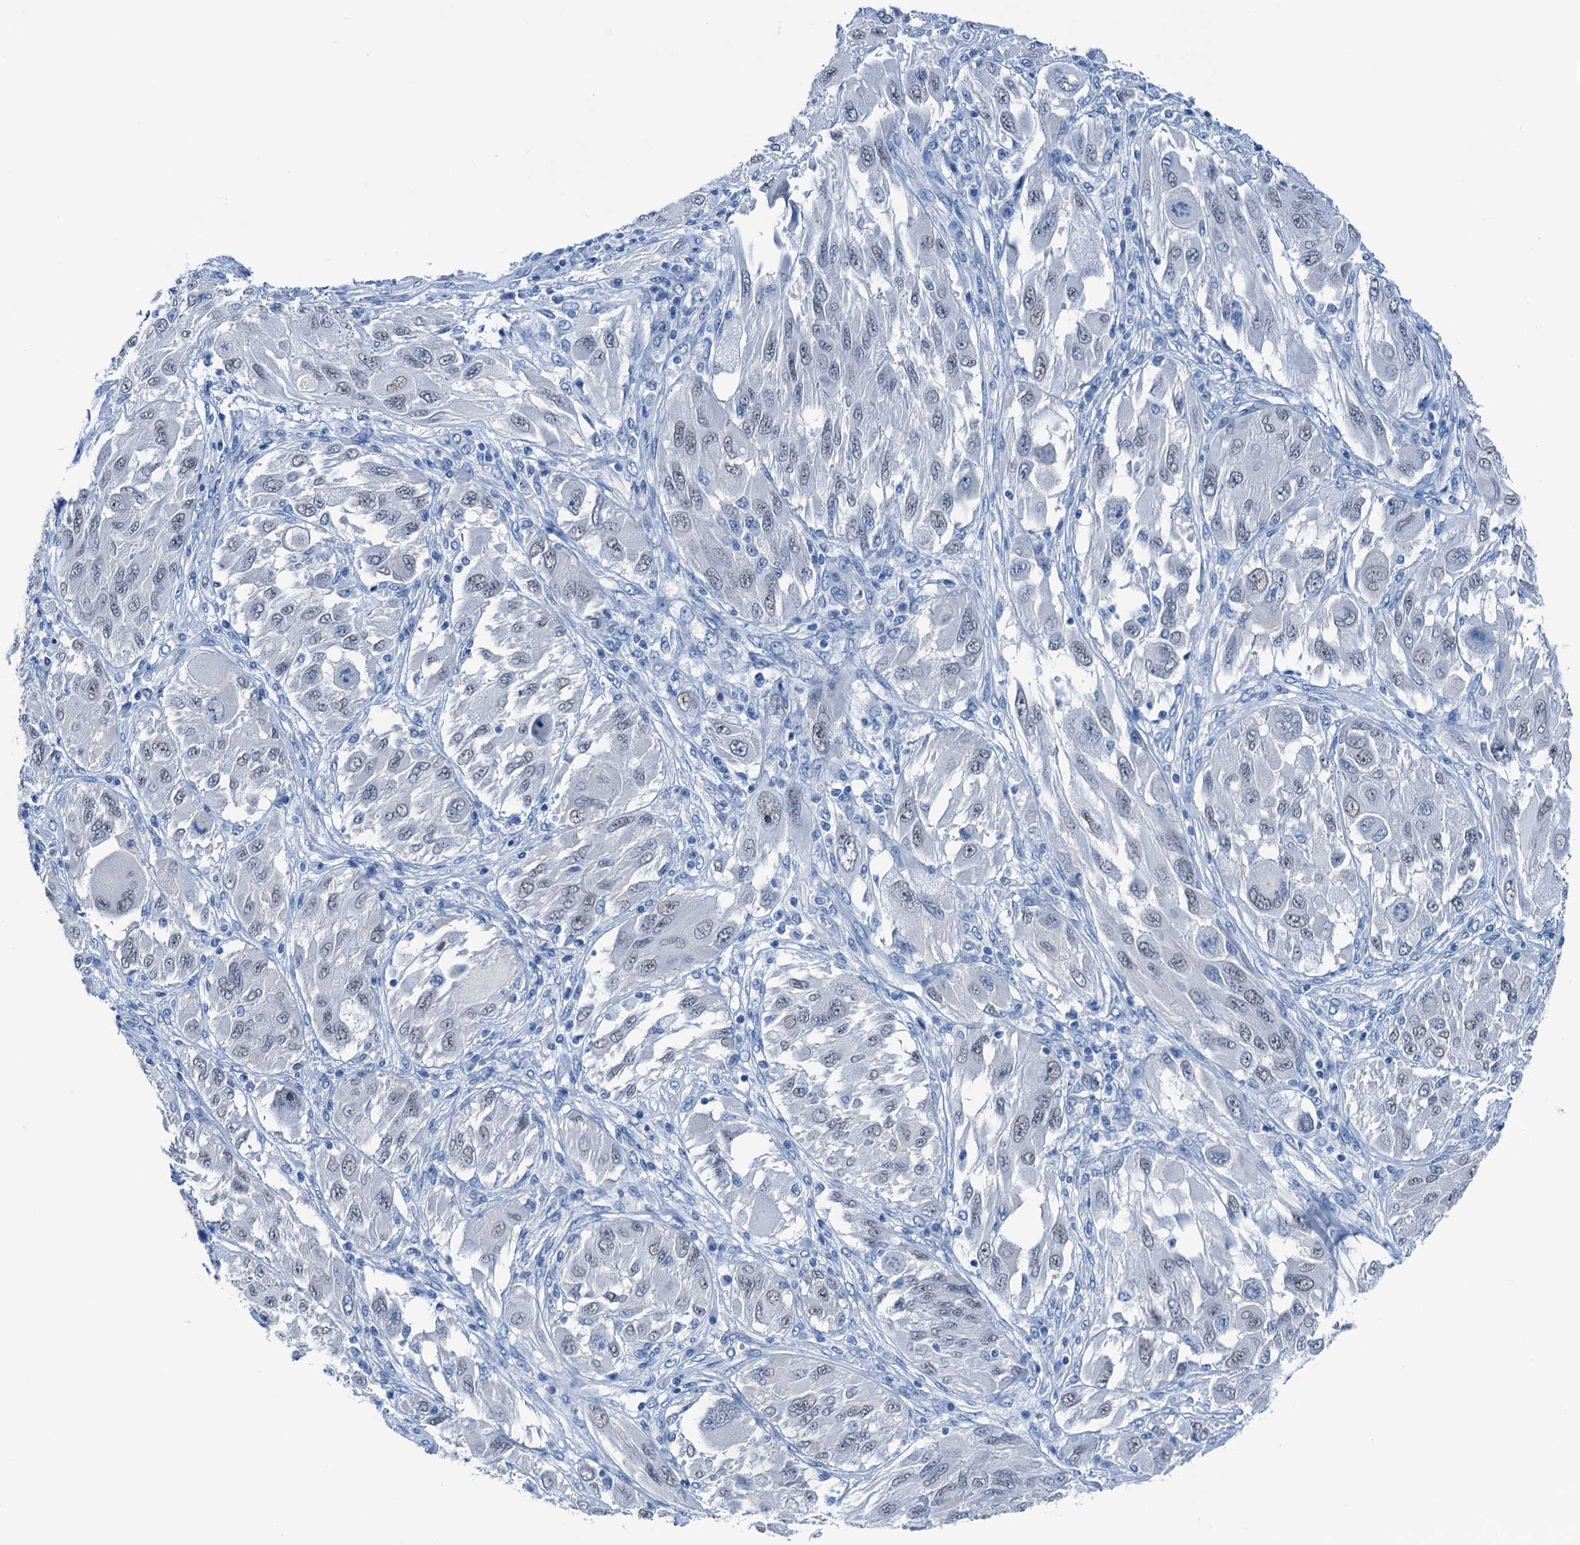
{"staining": {"intensity": "negative", "quantity": "none", "location": "none"}, "tissue": "melanoma", "cell_type": "Tumor cells", "image_type": "cancer", "snomed": [{"axis": "morphology", "description": "Malignant melanoma, NOS"}, {"axis": "topography", "description": "Skin"}], "caption": "A micrograph of human malignant melanoma is negative for staining in tumor cells. (Brightfield microscopy of DAB immunohistochemistry at high magnification).", "gene": "CBLN3", "patient": {"sex": "female", "age": 91}}